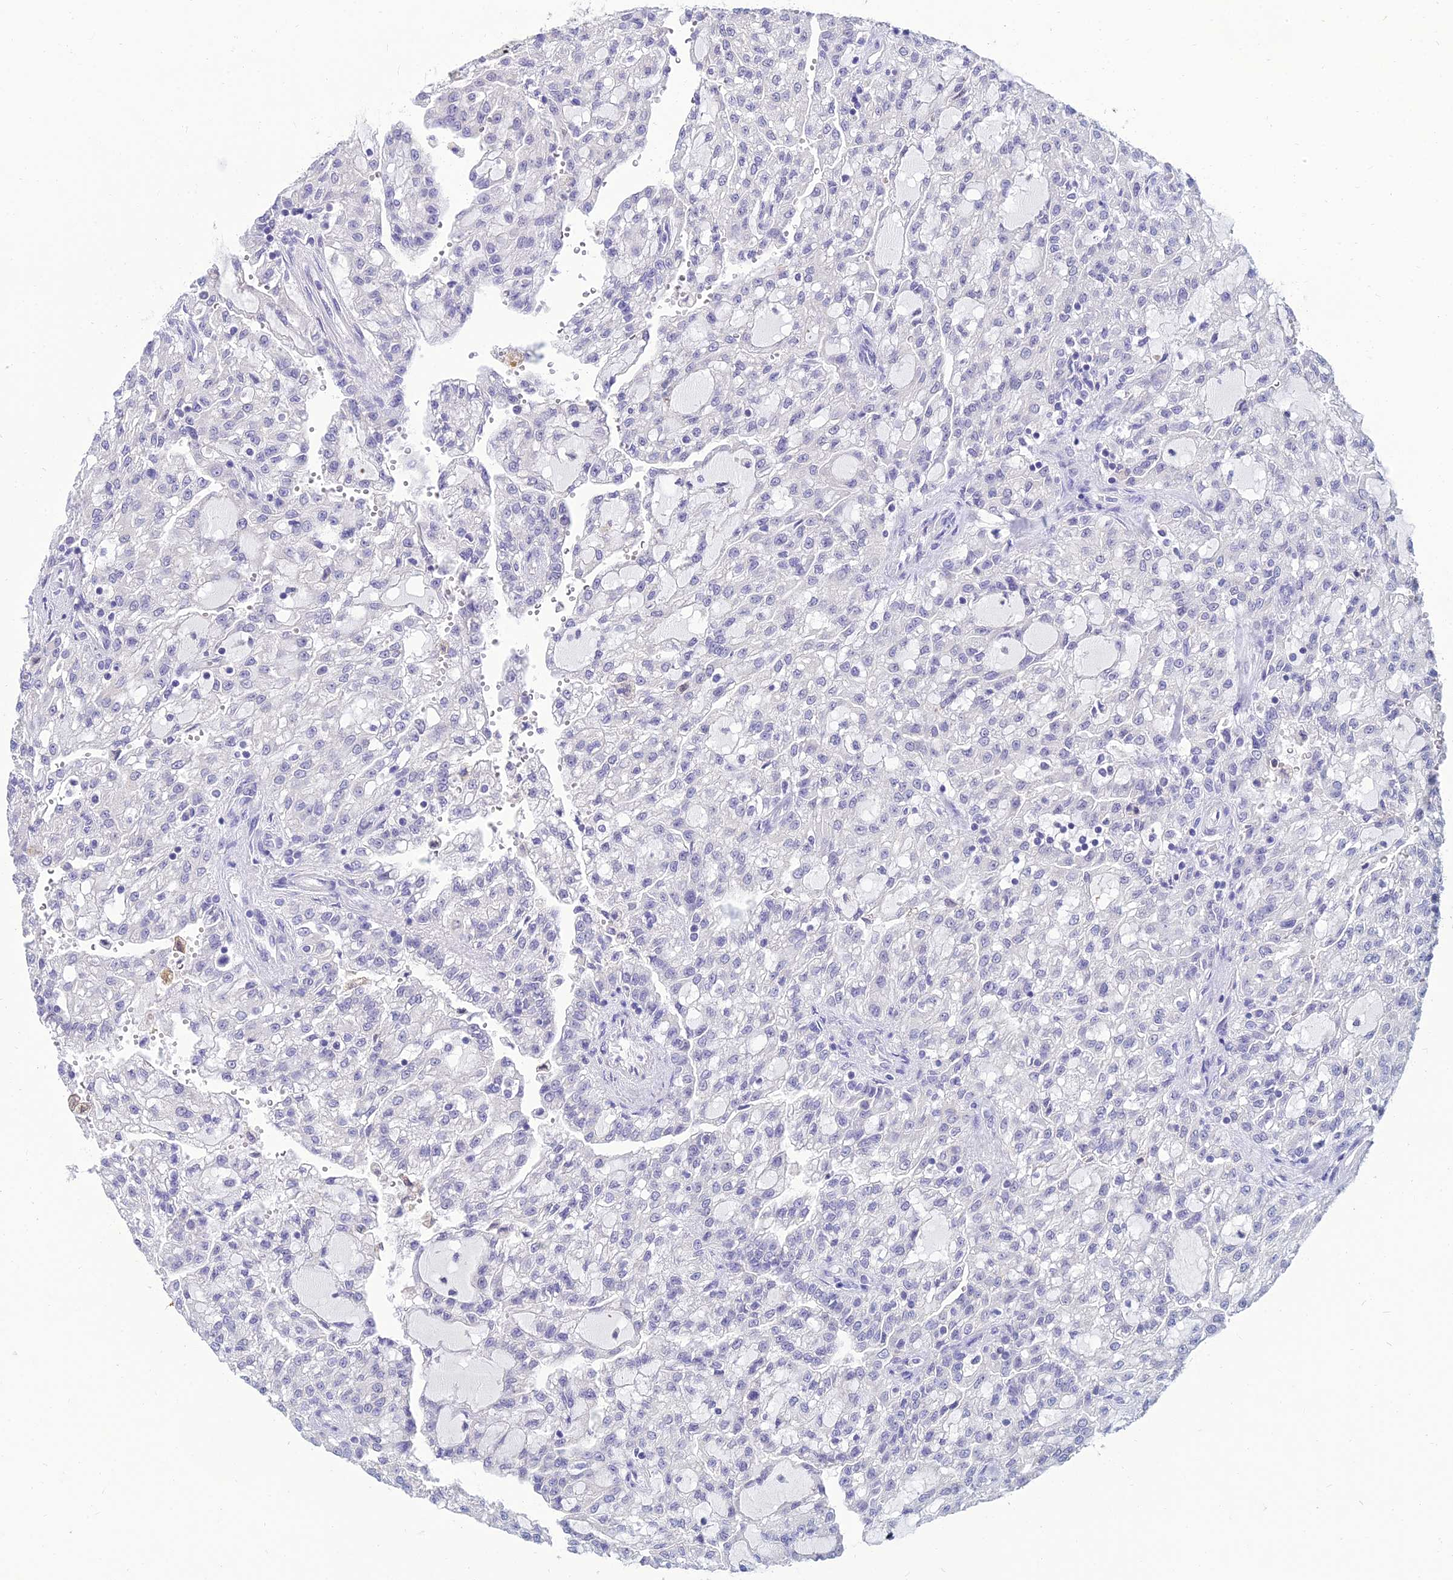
{"staining": {"intensity": "negative", "quantity": "none", "location": "none"}, "tissue": "renal cancer", "cell_type": "Tumor cells", "image_type": "cancer", "snomed": [{"axis": "morphology", "description": "Adenocarcinoma, NOS"}, {"axis": "topography", "description": "Kidney"}], "caption": "Tumor cells show no significant positivity in renal adenocarcinoma.", "gene": "NPY", "patient": {"sex": "male", "age": 63}}